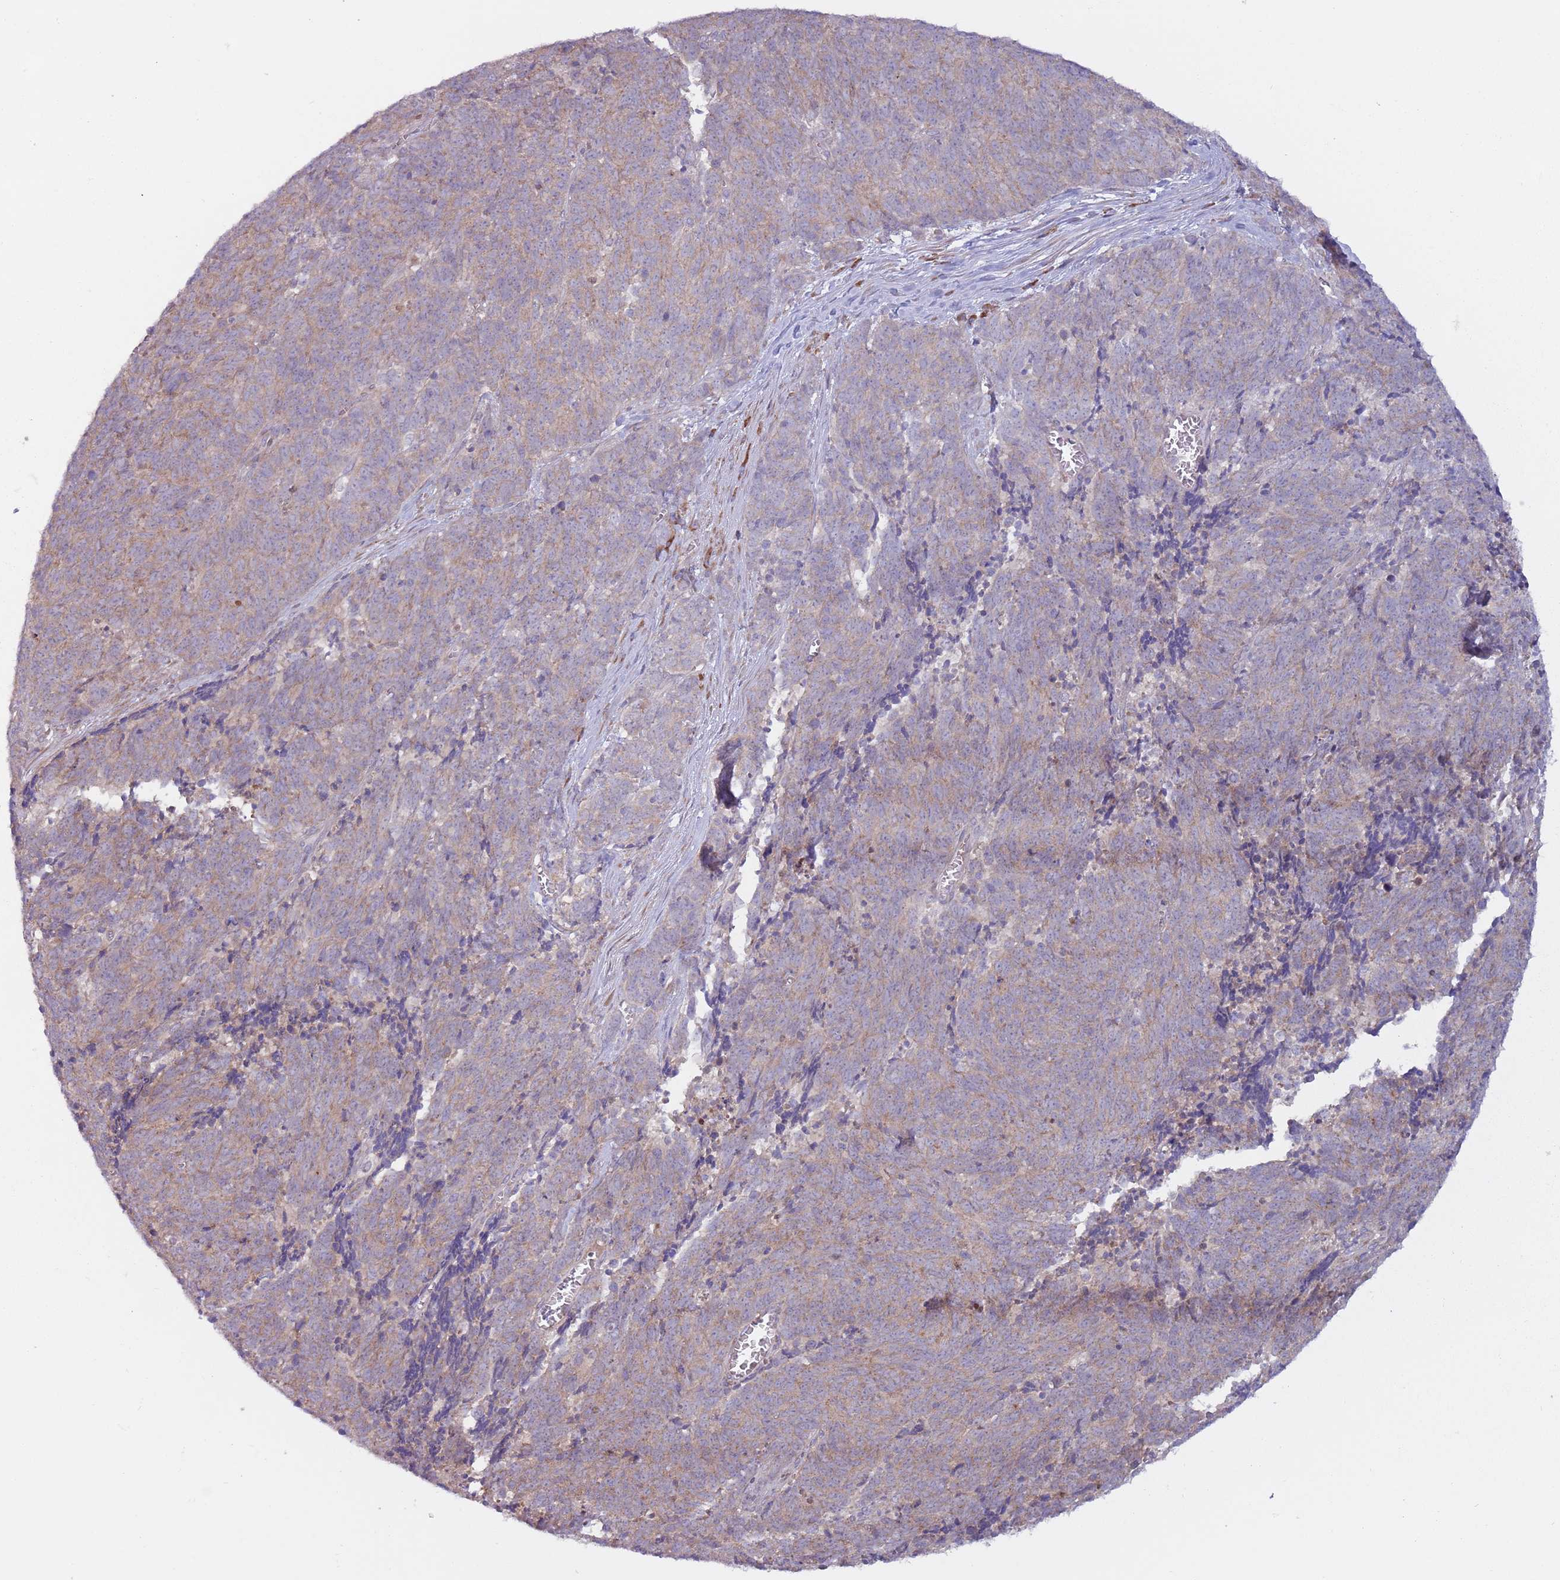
{"staining": {"intensity": "weak", "quantity": "25%-75%", "location": "cytoplasmic/membranous"}, "tissue": "cervical cancer", "cell_type": "Tumor cells", "image_type": "cancer", "snomed": [{"axis": "morphology", "description": "Squamous cell carcinoma, NOS"}, {"axis": "topography", "description": "Cervix"}], "caption": "Protein expression analysis of cervical squamous cell carcinoma demonstrates weak cytoplasmic/membranous positivity in about 25%-75% of tumor cells.", "gene": "CCDC150", "patient": {"sex": "female", "age": 29}}